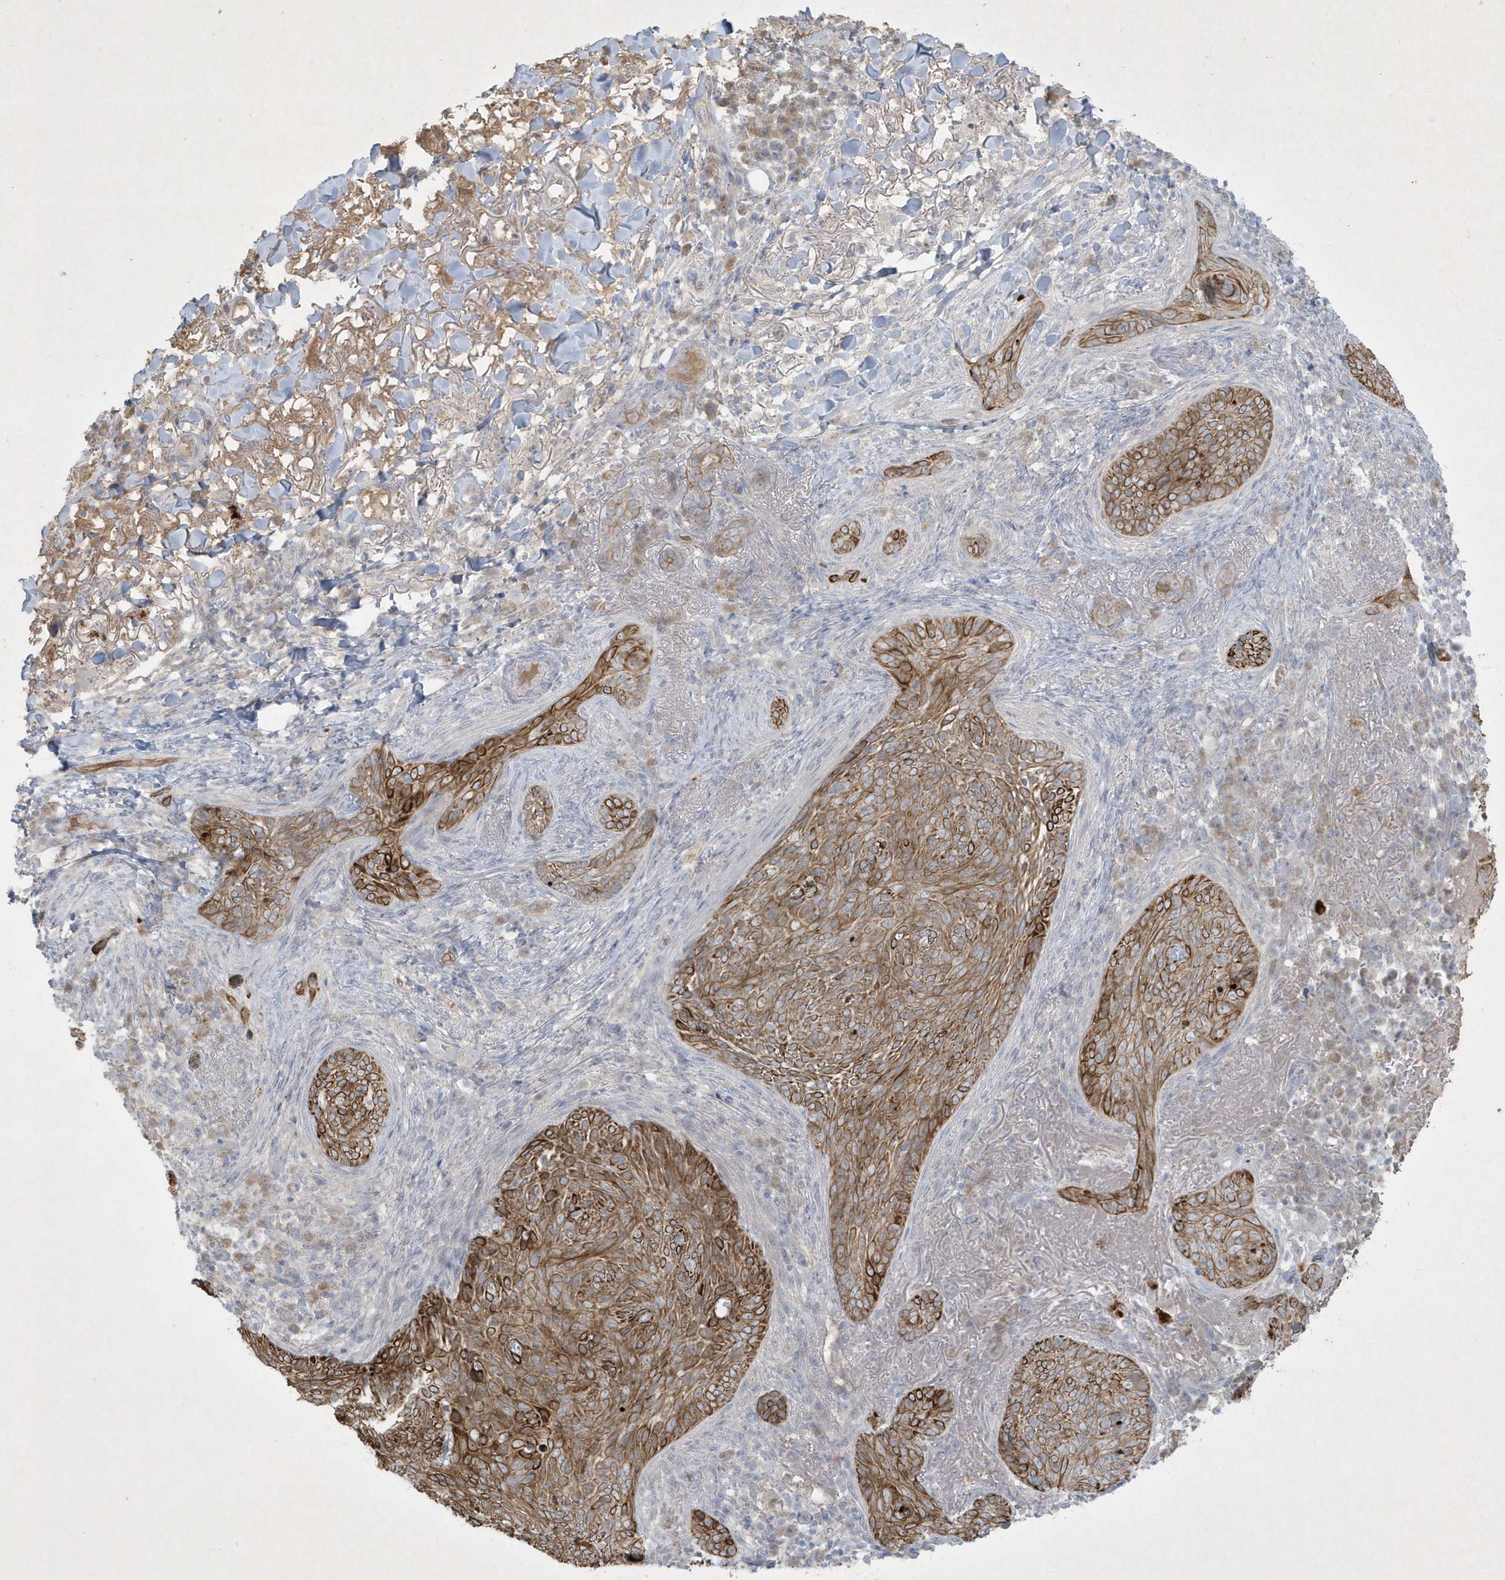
{"staining": {"intensity": "moderate", "quantity": ">75%", "location": "cytoplasmic/membranous"}, "tissue": "skin cancer", "cell_type": "Tumor cells", "image_type": "cancer", "snomed": [{"axis": "morphology", "description": "Basal cell carcinoma"}, {"axis": "topography", "description": "Skin"}], "caption": "Immunohistochemical staining of skin cancer demonstrates moderate cytoplasmic/membranous protein staining in approximately >75% of tumor cells.", "gene": "CCDC24", "patient": {"sex": "male", "age": 85}}